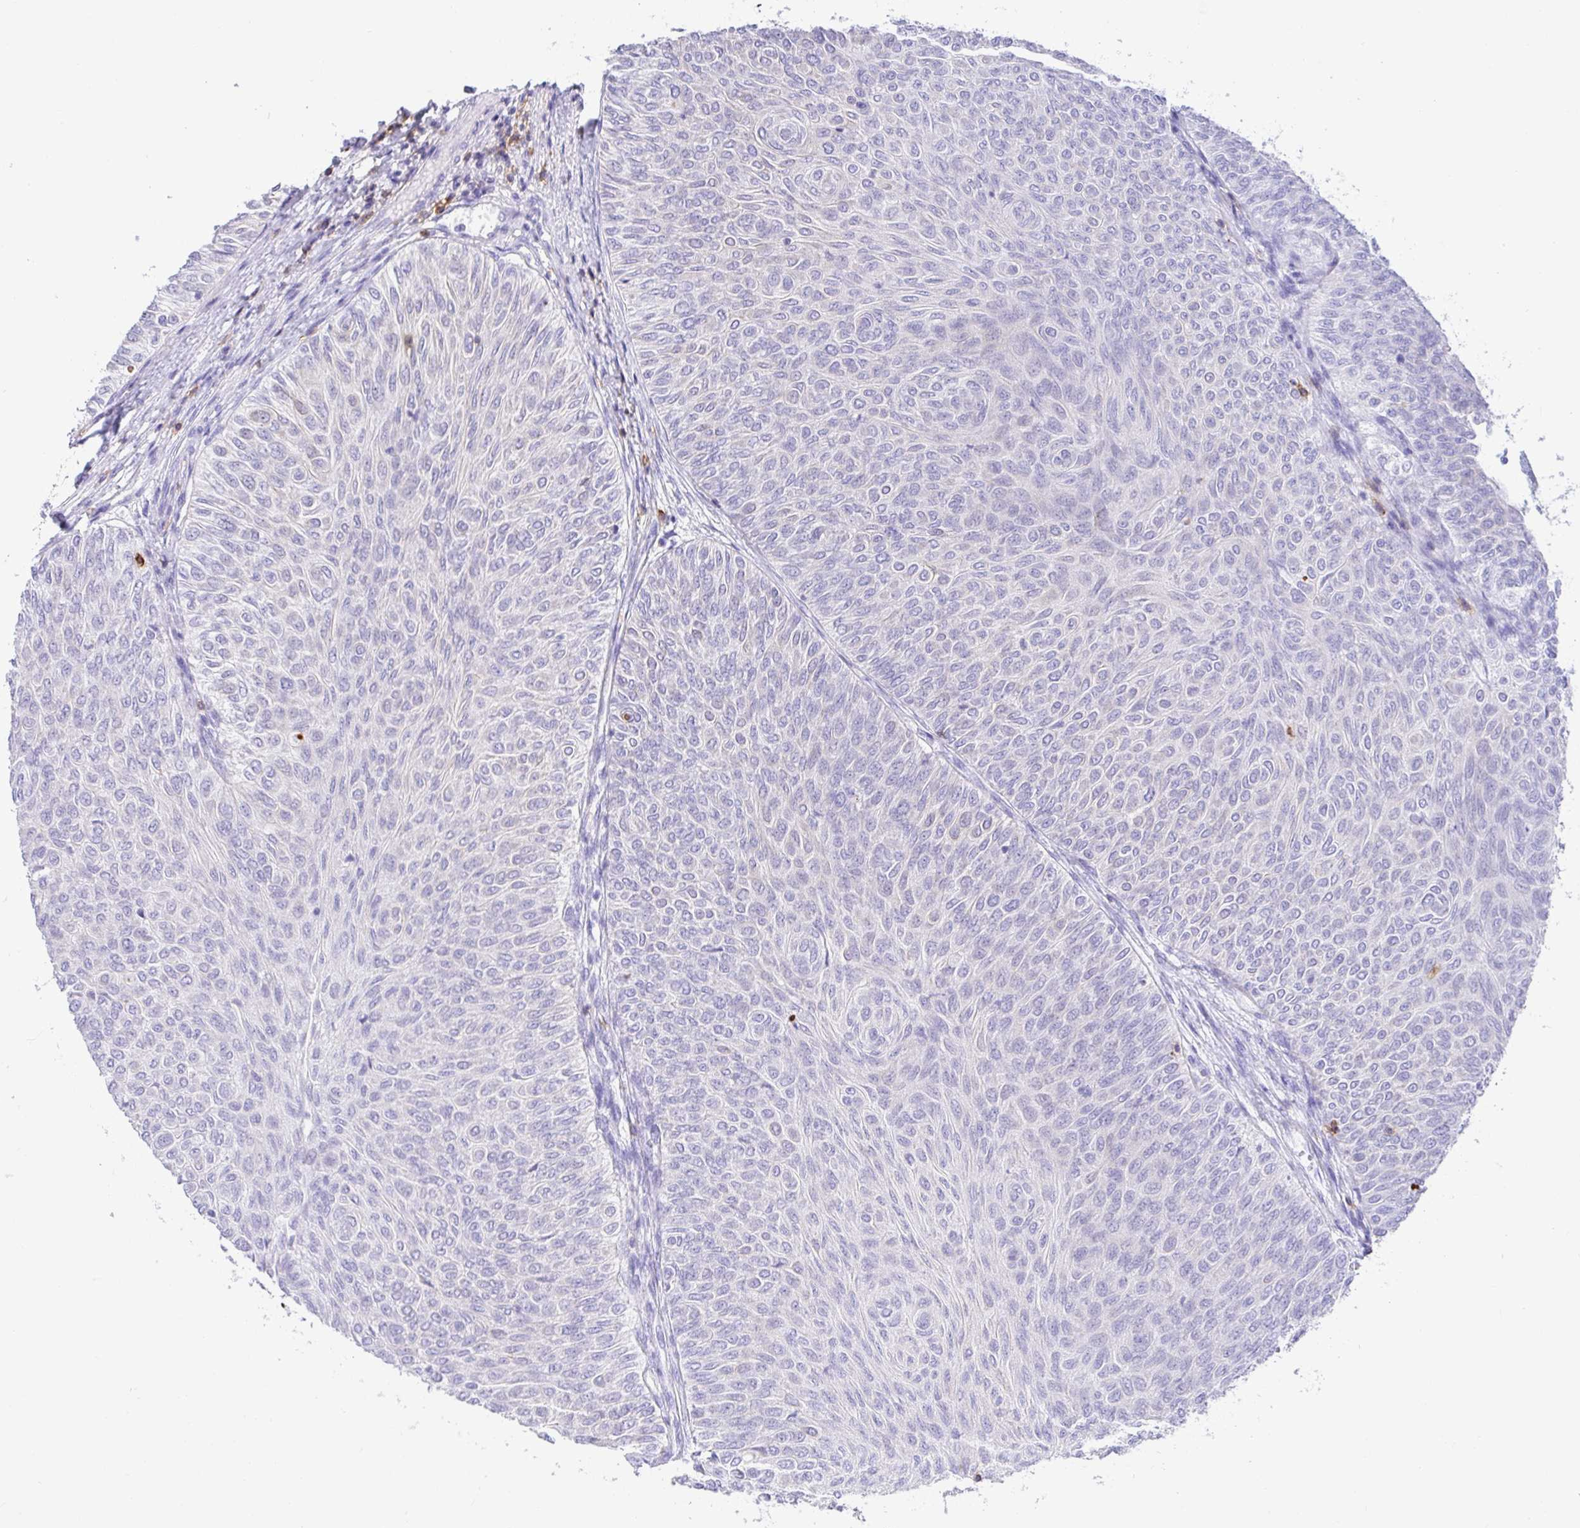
{"staining": {"intensity": "negative", "quantity": "none", "location": "none"}, "tissue": "urothelial cancer", "cell_type": "Tumor cells", "image_type": "cancer", "snomed": [{"axis": "morphology", "description": "Urothelial carcinoma, Low grade"}, {"axis": "topography", "description": "Urinary bladder"}], "caption": "DAB immunohistochemical staining of urothelial carcinoma (low-grade) shows no significant staining in tumor cells.", "gene": "CD5", "patient": {"sex": "male", "age": 78}}